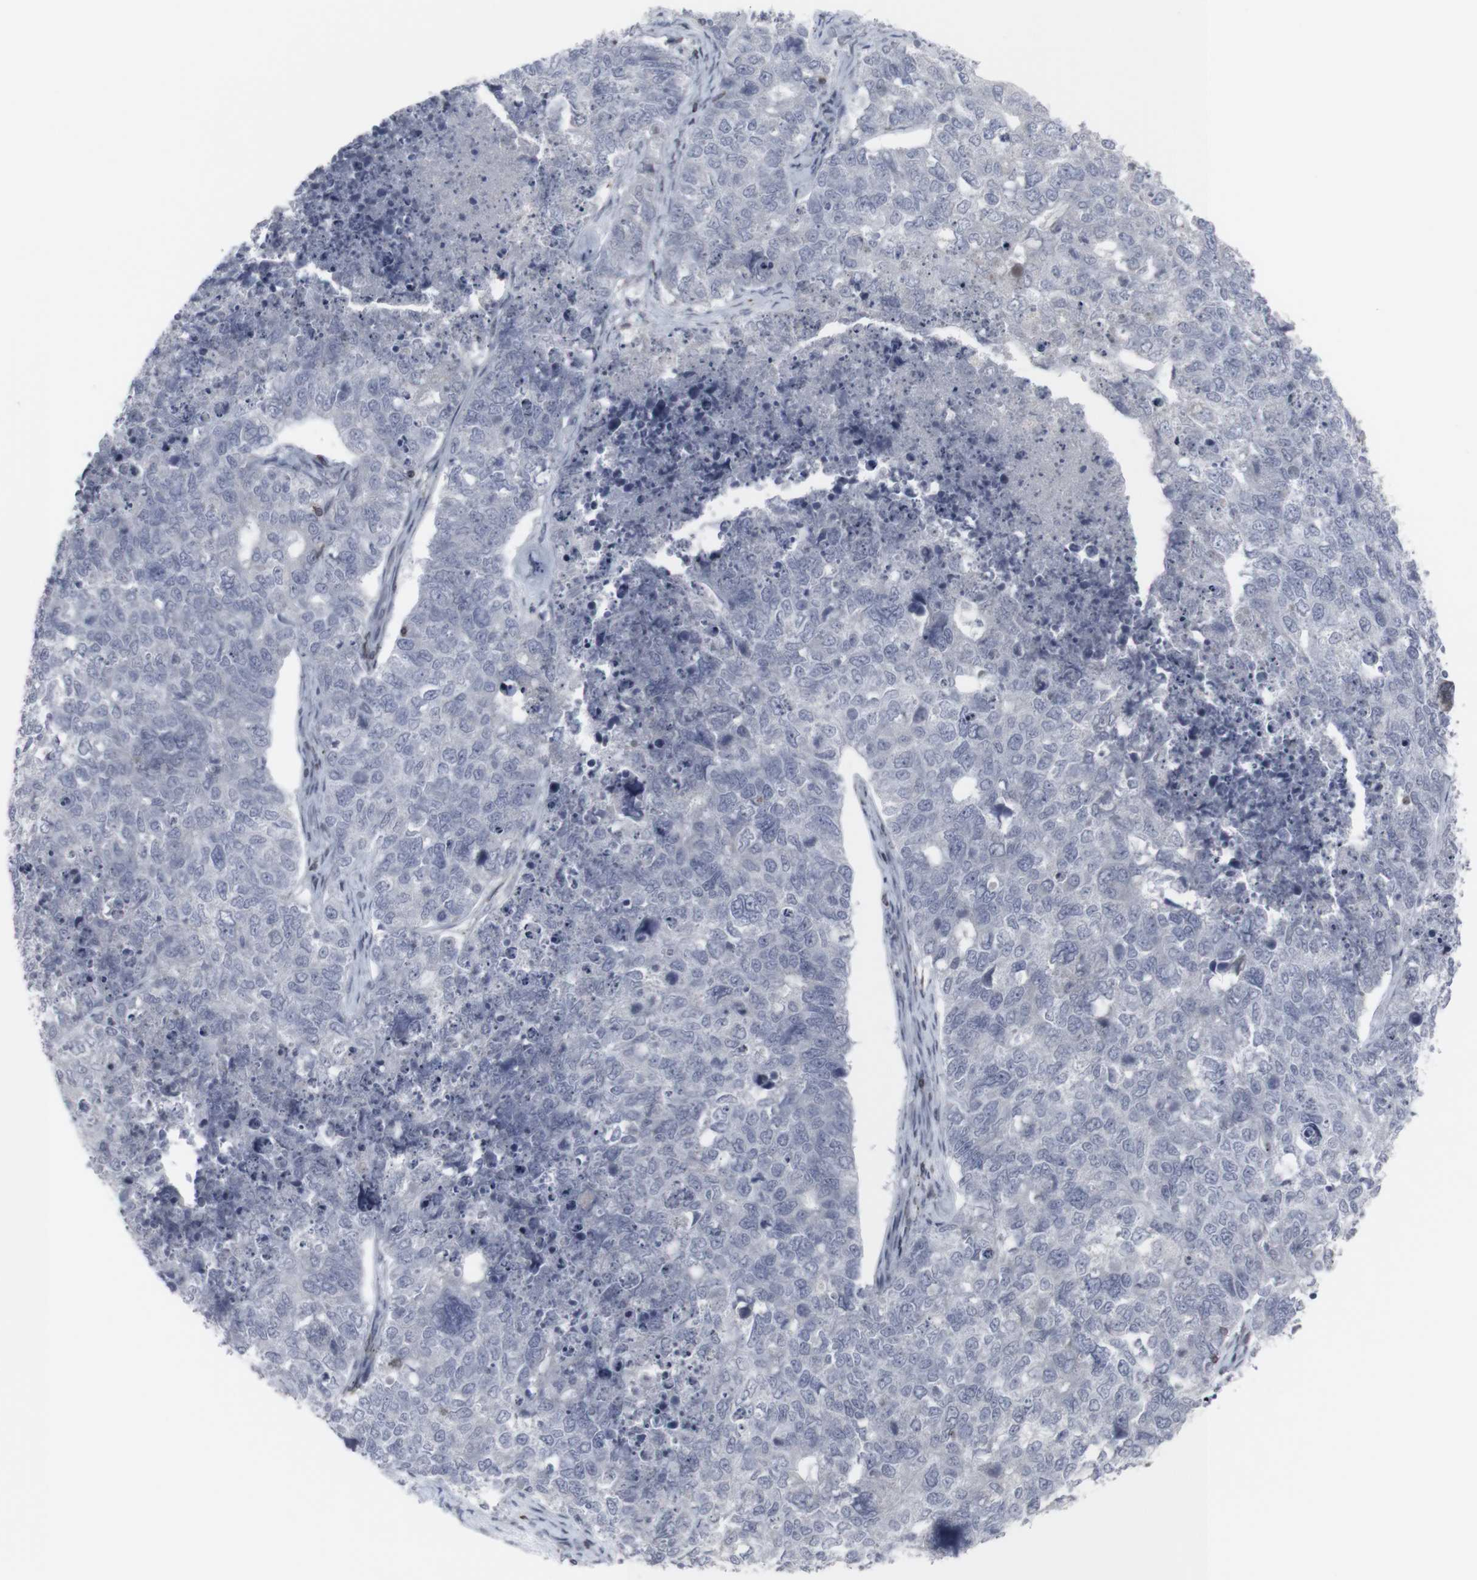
{"staining": {"intensity": "negative", "quantity": "none", "location": "none"}, "tissue": "cervical cancer", "cell_type": "Tumor cells", "image_type": "cancer", "snomed": [{"axis": "morphology", "description": "Squamous cell carcinoma, NOS"}, {"axis": "topography", "description": "Cervix"}], "caption": "An IHC micrograph of cervical cancer (squamous cell carcinoma) is shown. There is no staining in tumor cells of cervical cancer (squamous cell carcinoma).", "gene": "APOBEC2", "patient": {"sex": "female", "age": 63}}